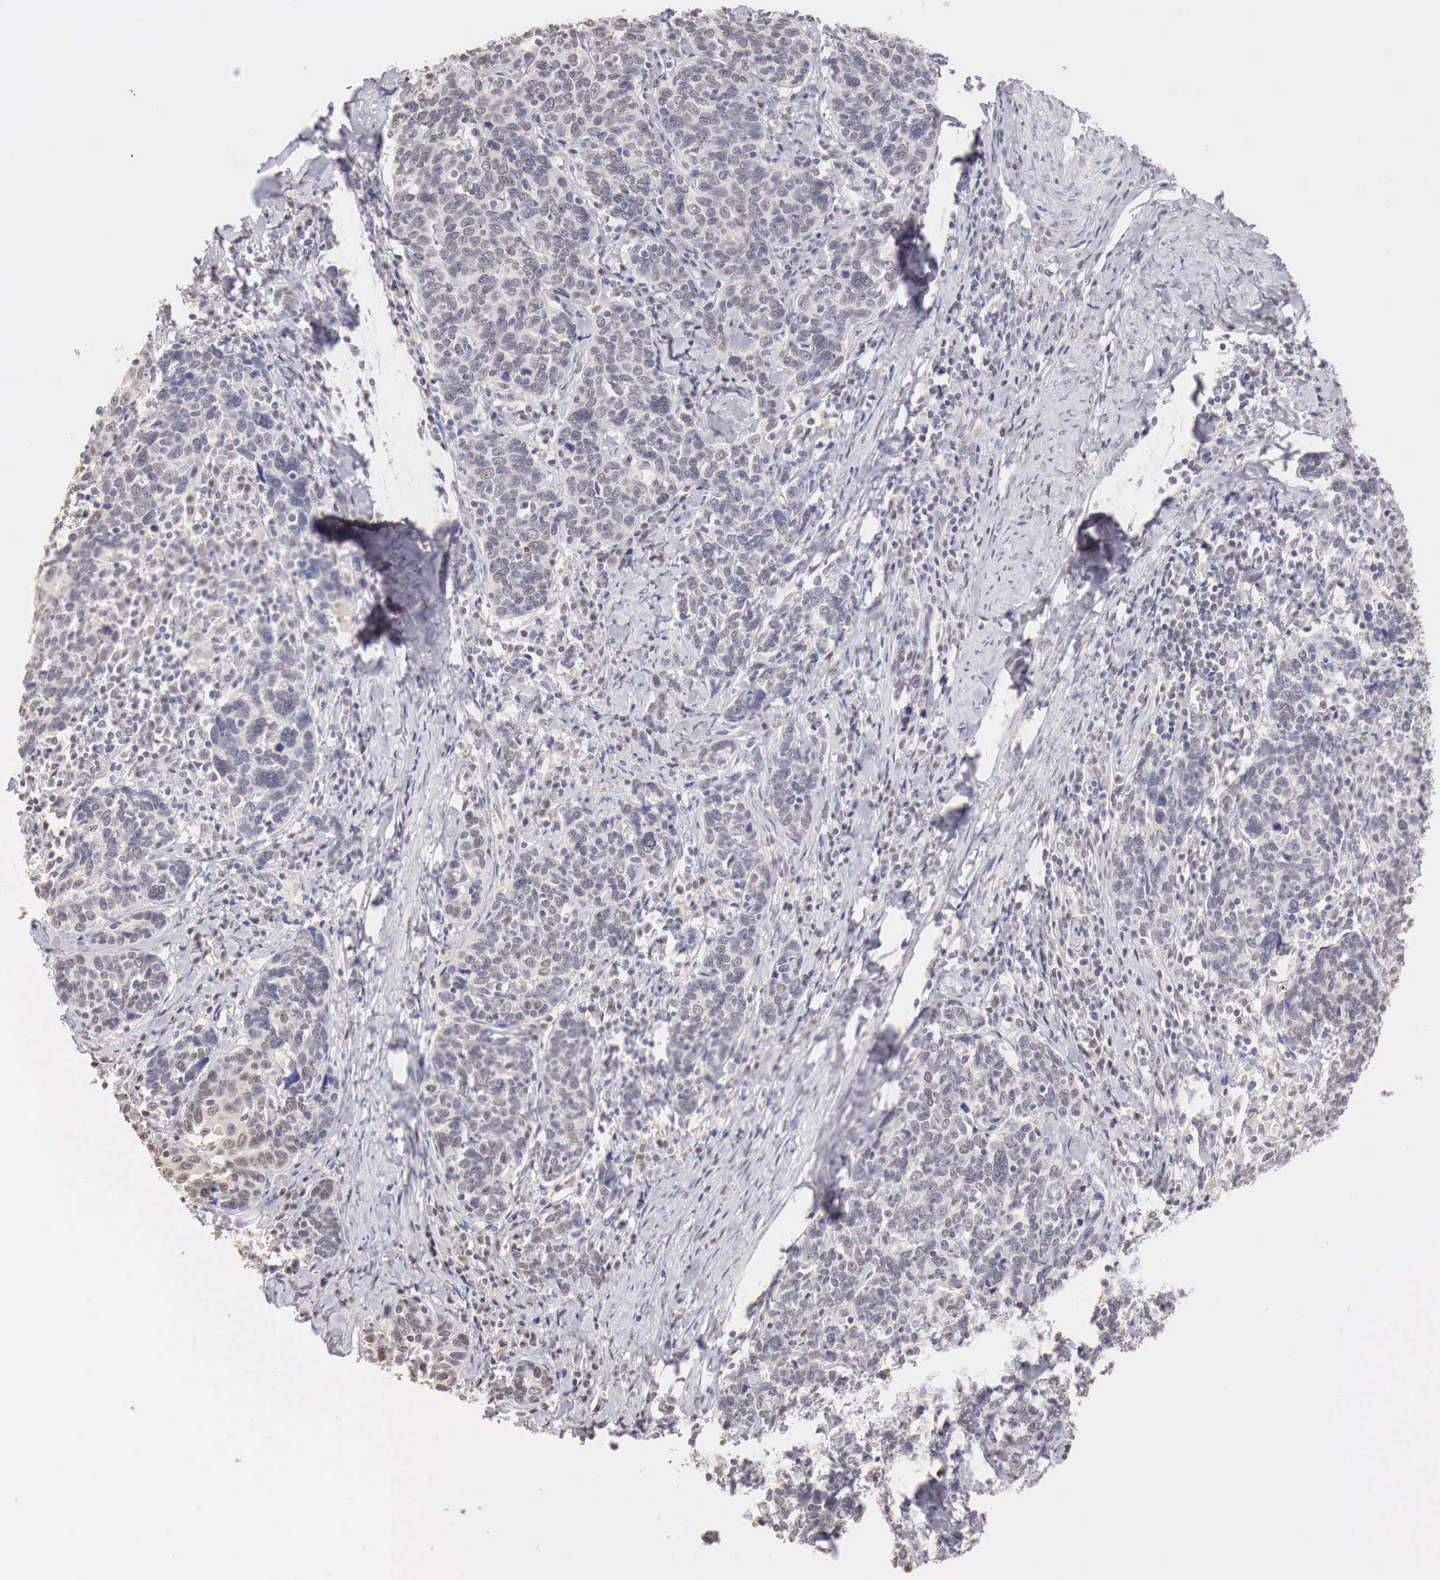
{"staining": {"intensity": "weak", "quantity": "25%-75%", "location": "nuclear"}, "tissue": "cervical cancer", "cell_type": "Tumor cells", "image_type": "cancer", "snomed": [{"axis": "morphology", "description": "Squamous cell carcinoma, NOS"}, {"axis": "topography", "description": "Cervix"}], "caption": "IHC (DAB) staining of cervical cancer (squamous cell carcinoma) exhibits weak nuclear protein expression in approximately 25%-75% of tumor cells. IHC stains the protein of interest in brown and the nuclei are stained blue.", "gene": "UBA1", "patient": {"sex": "female", "age": 41}}